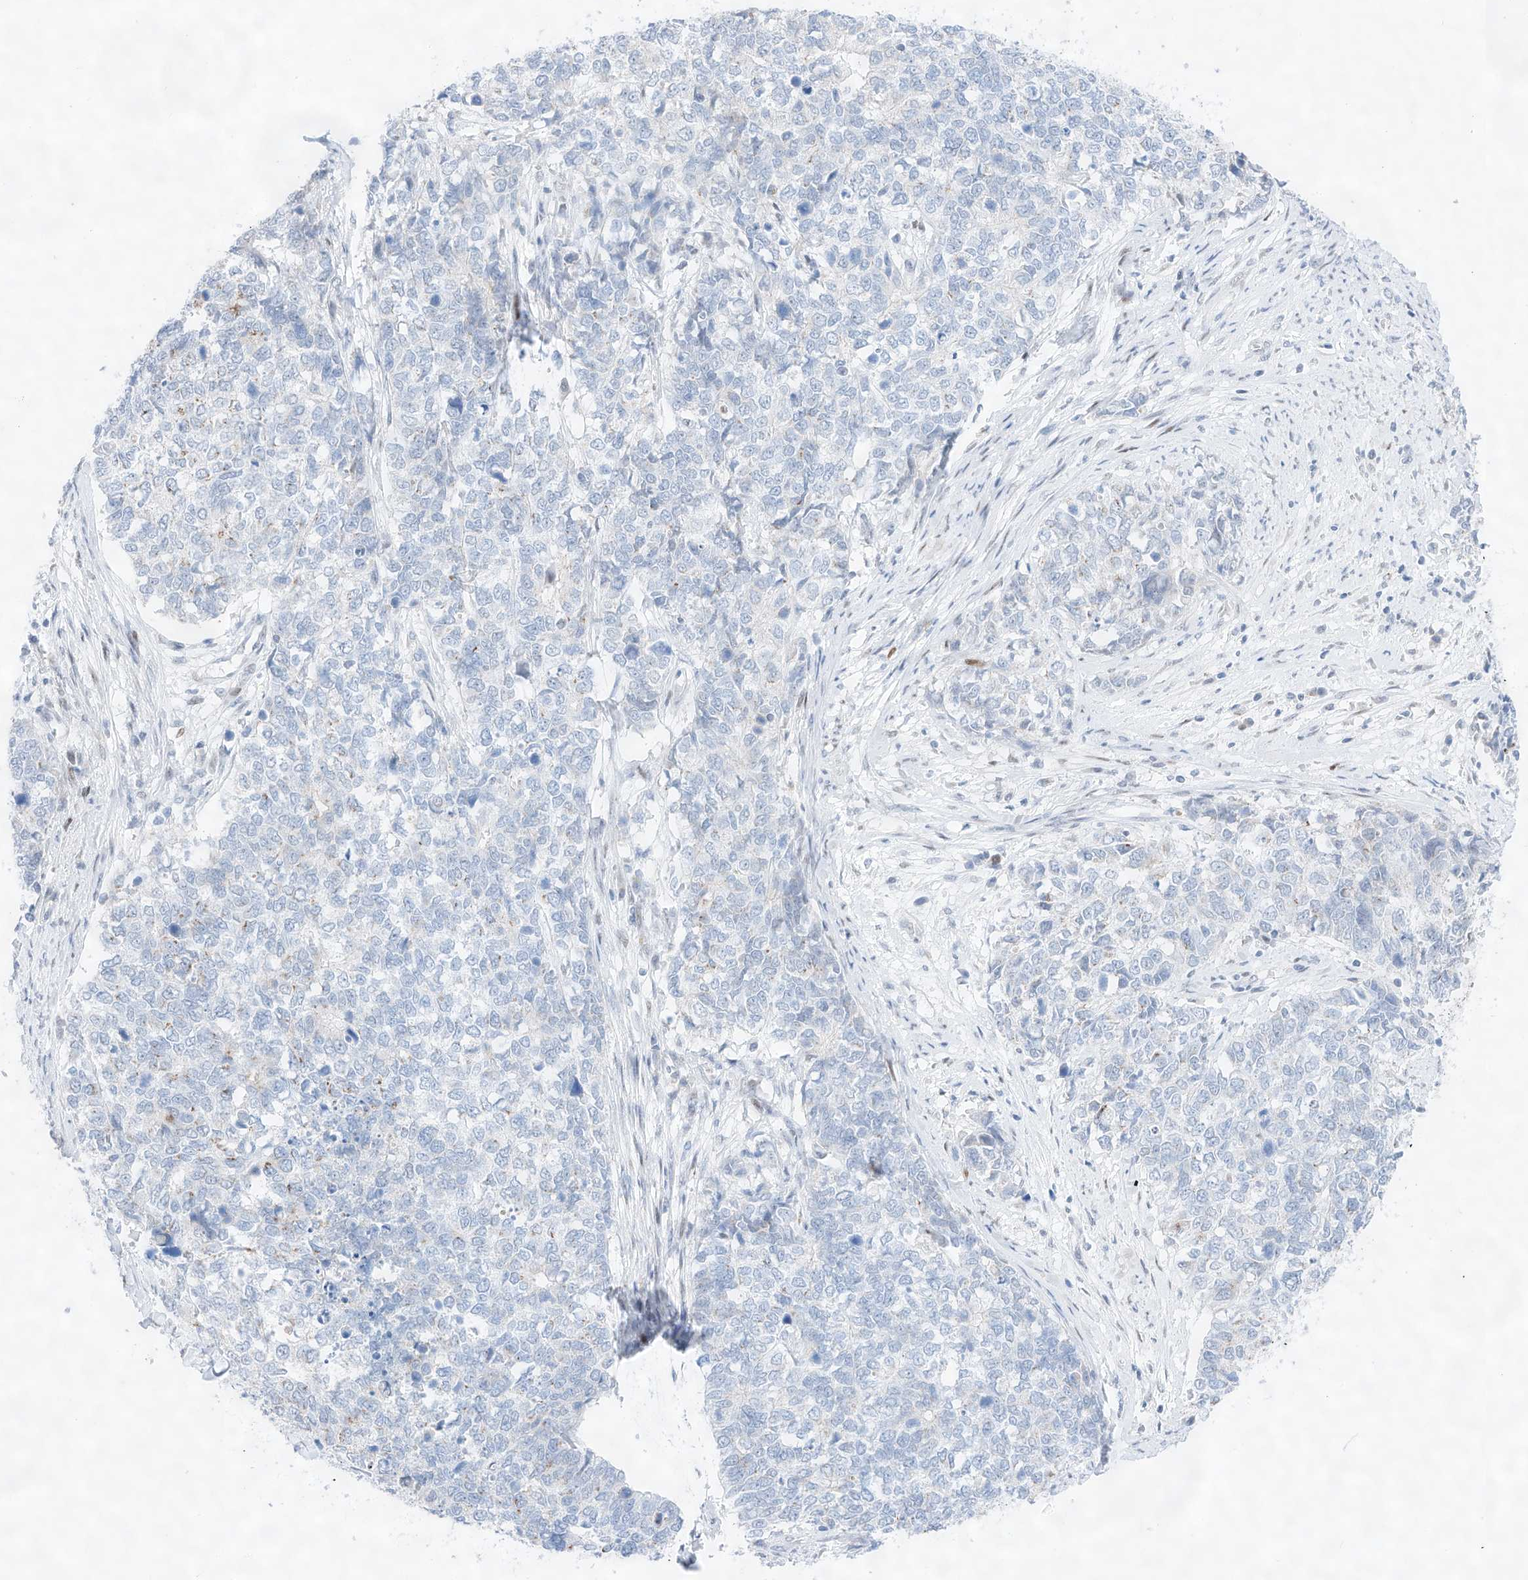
{"staining": {"intensity": "moderate", "quantity": "<25%", "location": "cytoplasmic/membranous"}, "tissue": "cervical cancer", "cell_type": "Tumor cells", "image_type": "cancer", "snomed": [{"axis": "morphology", "description": "Squamous cell carcinoma, NOS"}, {"axis": "topography", "description": "Cervix"}], "caption": "There is low levels of moderate cytoplasmic/membranous staining in tumor cells of cervical squamous cell carcinoma, as demonstrated by immunohistochemical staining (brown color).", "gene": "NT5C3B", "patient": {"sex": "female", "age": 63}}